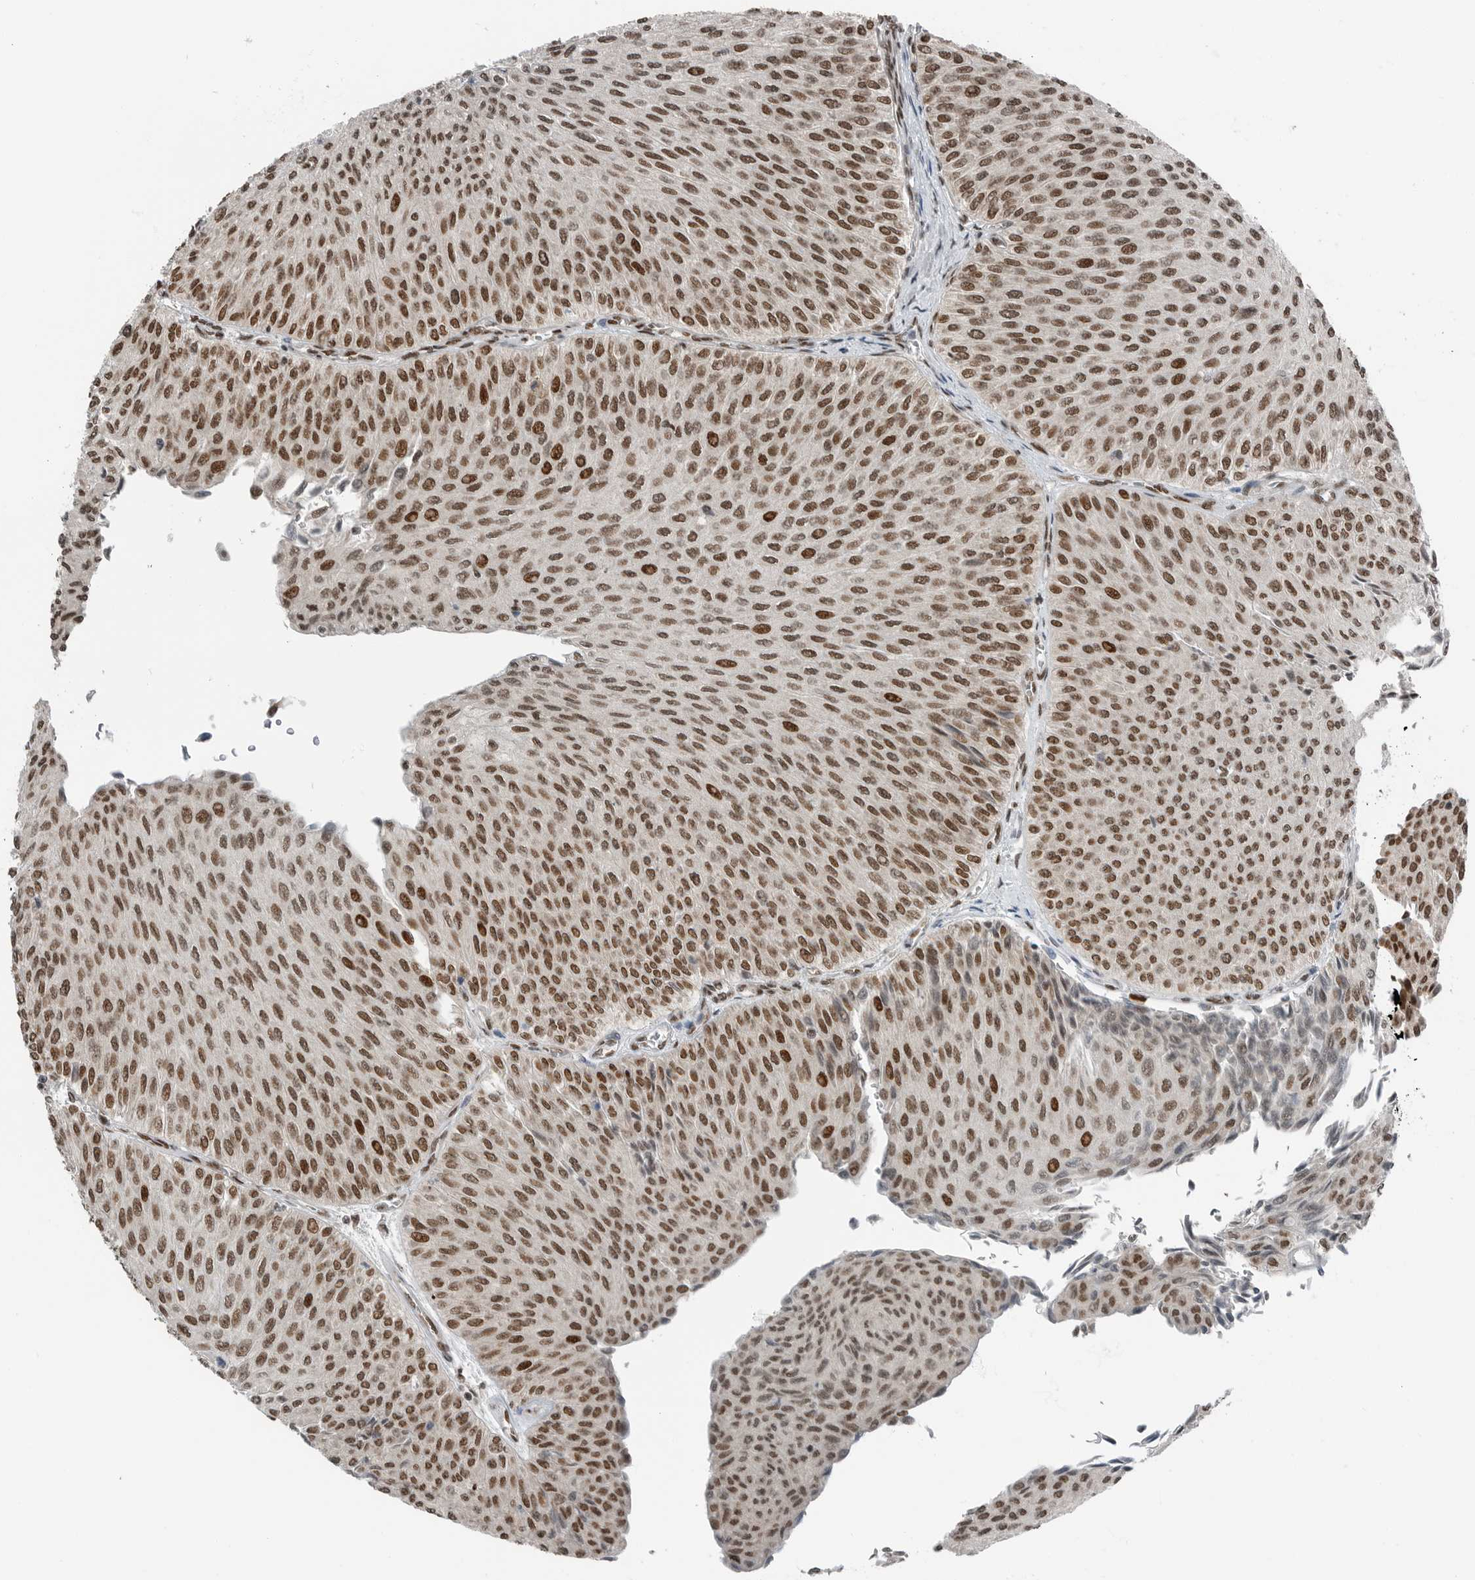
{"staining": {"intensity": "moderate", "quantity": ">75%", "location": "nuclear"}, "tissue": "urothelial cancer", "cell_type": "Tumor cells", "image_type": "cancer", "snomed": [{"axis": "morphology", "description": "Urothelial carcinoma, Low grade"}, {"axis": "topography", "description": "Urinary bladder"}], "caption": "Protein positivity by IHC reveals moderate nuclear staining in about >75% of tumor cells in urothelial cancer.", "gene": "BLZF1", "patient": {"sex": "male", "age": 78}}